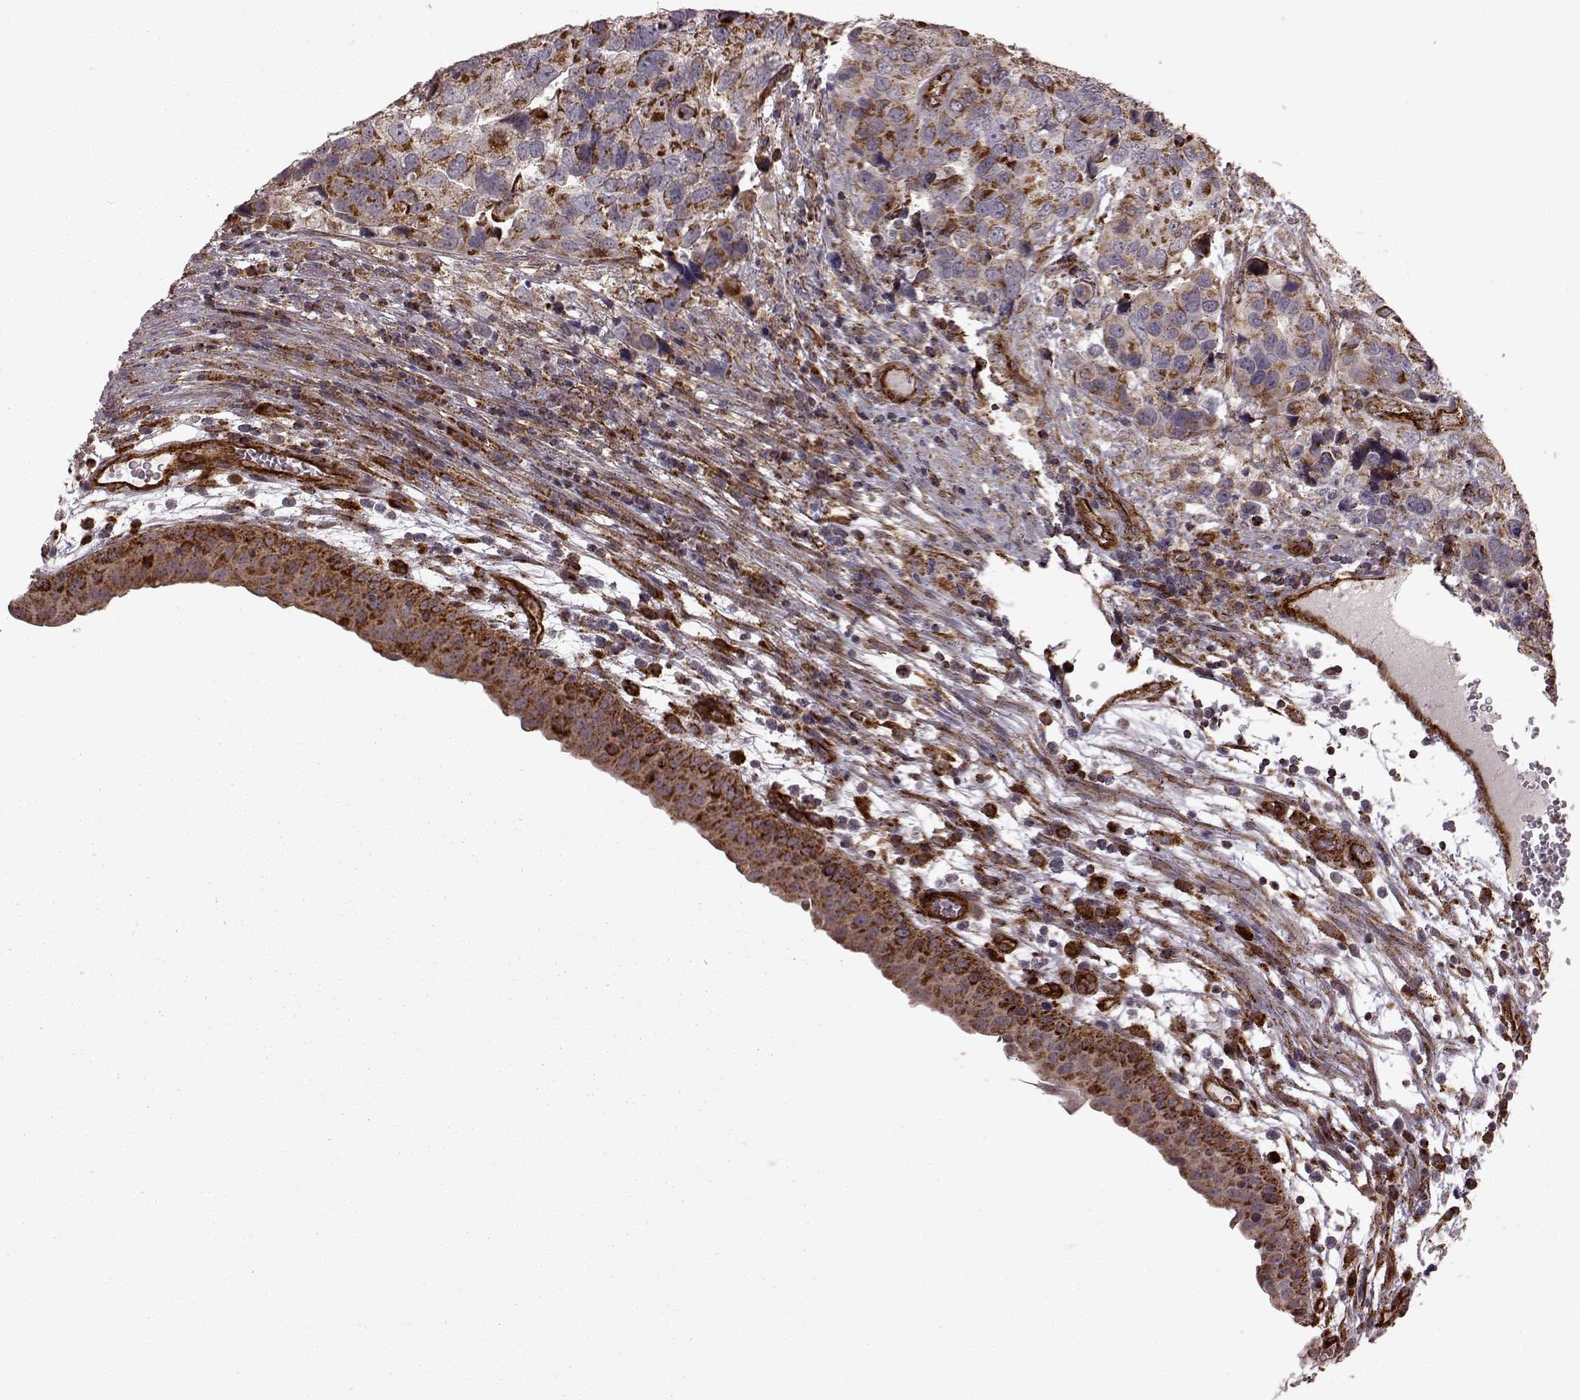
{"staining": {"intensity": "moderate", "quantity": "25%-75%", "location": "cytoplasmic/membranous"}, "tissue": "urothelial cancer", "cell_type": "Tumor cells", "image_type": "cancer", "snomed": [{"axis": "morphology", "description": "Urothelial carcinoma, High grade"}, {"axis": "topography", "description": "Urinary bladder"}], "caption": "A photomicrograph showing moderate cytoplasmic/membranous positivity in about 25%-75% of tumor cells in urothelial carcinoma (high-grade), as visualized by brown immunohistochemical staining.", "gene": "FXN", "patient": {"sex": "male", "age": 60}}